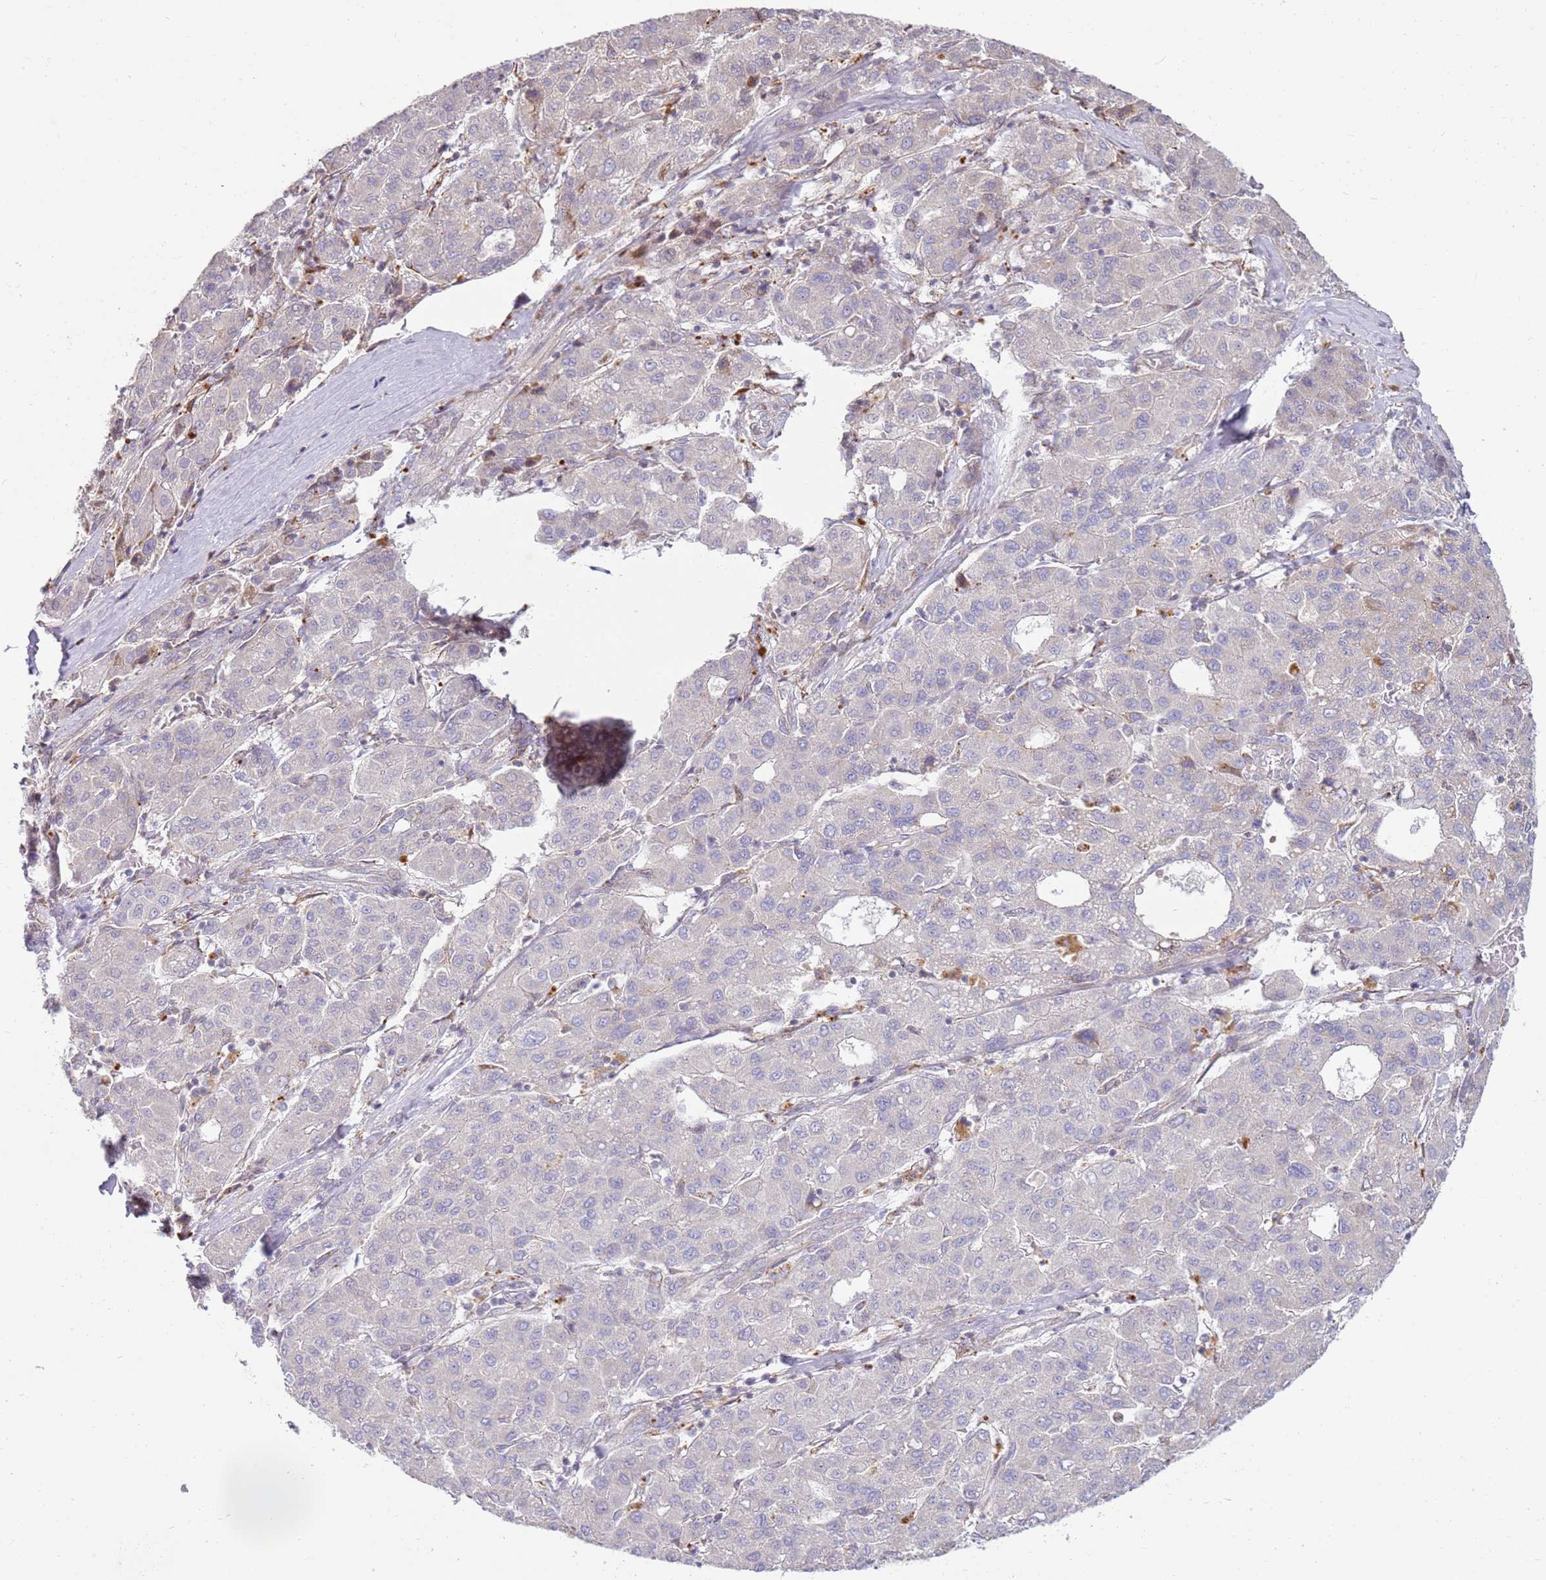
{"staining": {"intensity": "negative", "quantity": "none", "location": "none"}, "tissue": "liver cancer", "cell_type": "Tumor cells", "image_type": "cancer", "snomed": [{"axis": "morphology", "description": "Carcinoma, Hepatocellular, NOS"}, {"axis": "topography", "description": "Liver"}], "caption": "Immunohistochemical staining of liver hepatocellular carcinoma shows no significant positivity in tumor cells.", "gene": "GRAP", "patient": {"sex": "male", "age": 65}}